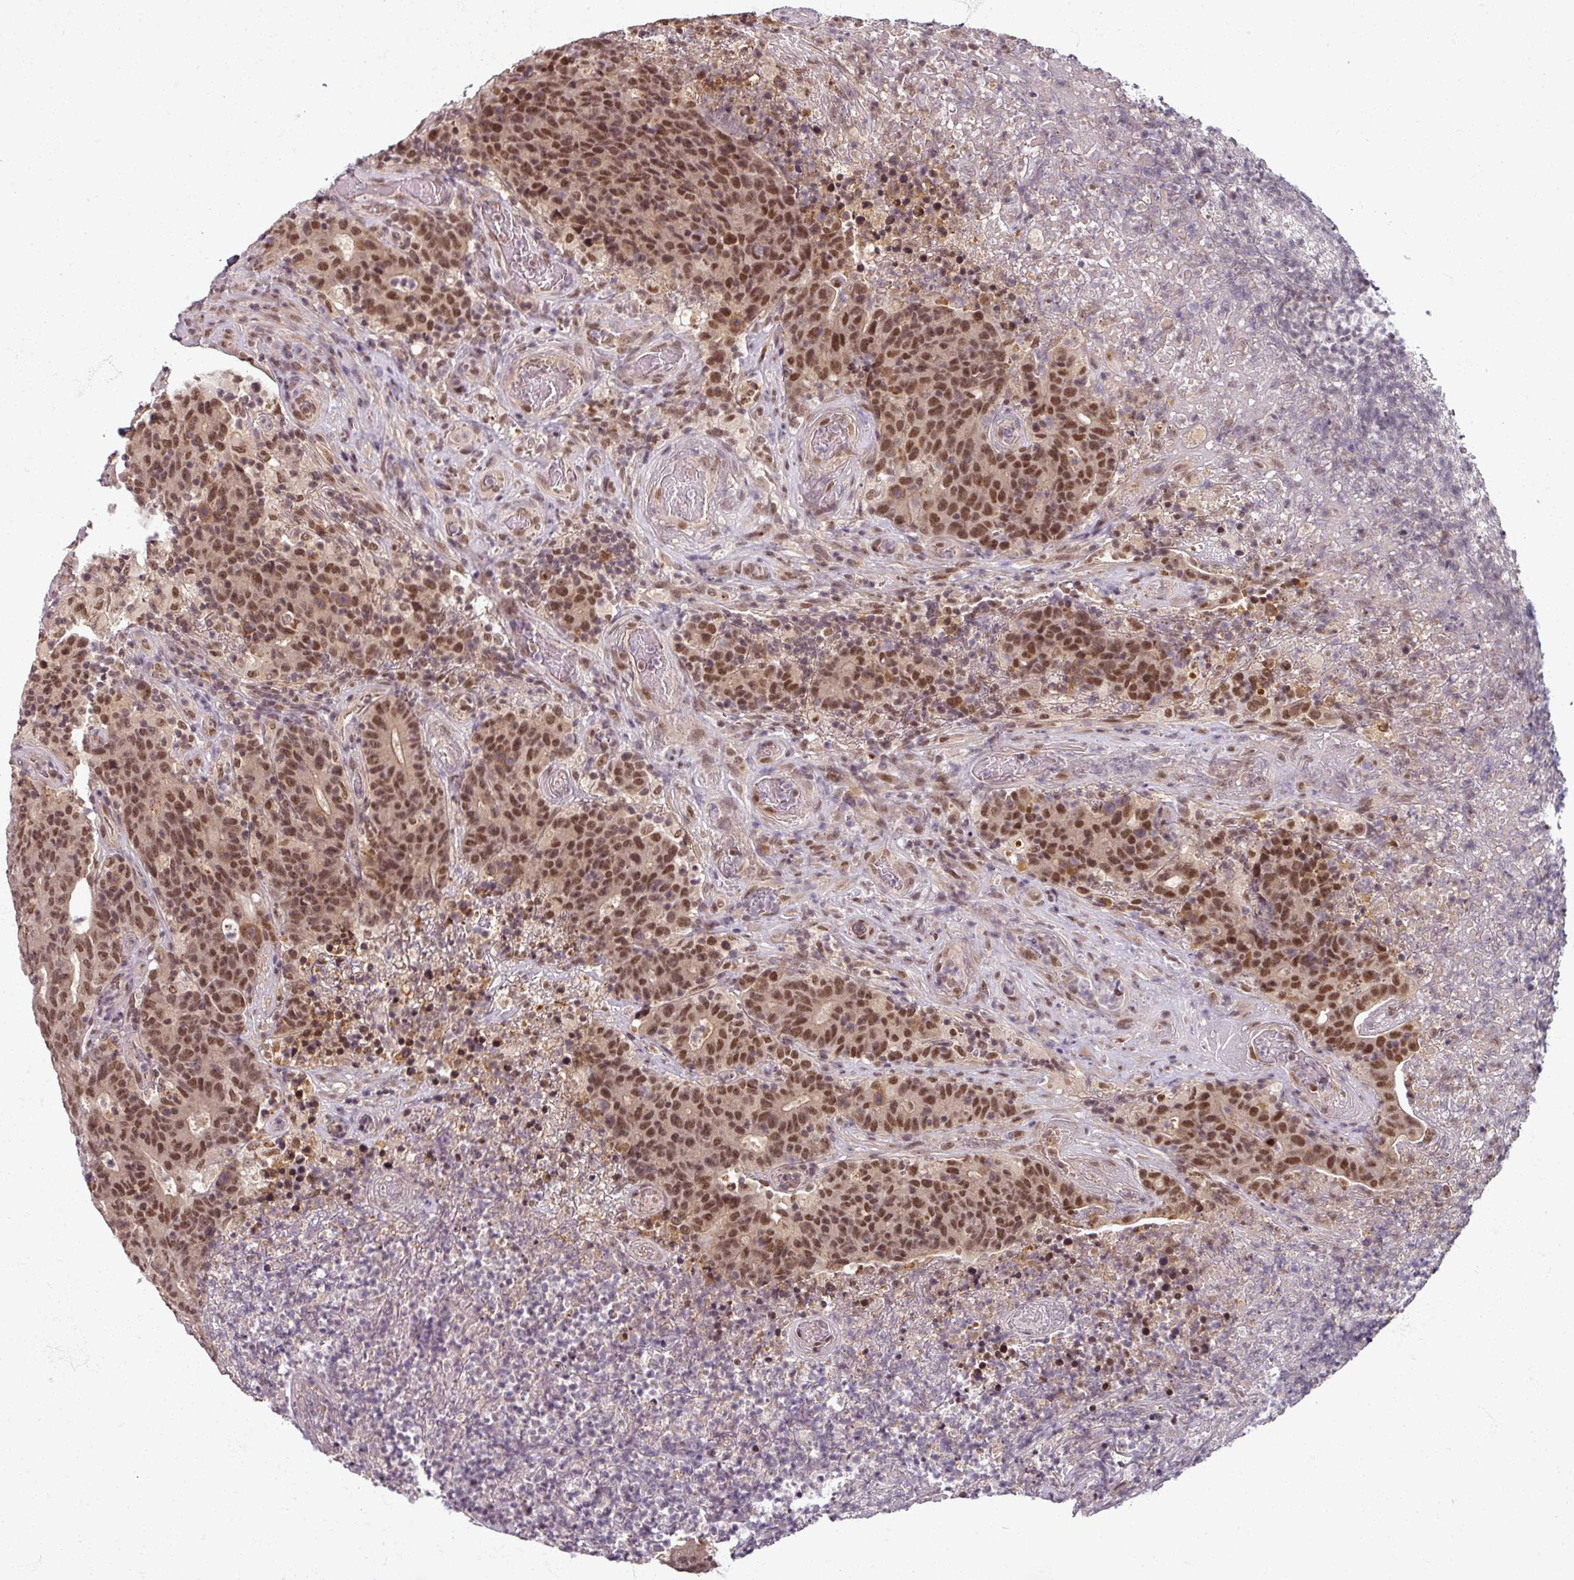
{"staining": {"intensity": "moderate", "quantity": ">75%", "location": "cytoplasmic/membranous,nuclear"}, "tissue": "colorectal cancer", "cell_type": "Tumor cells", "image_type": "cancer", "snomed": [{"axis": "morphology", "description": "Adenocarcinoma, NOS"}, {"axis": "topography", "description": "Colon"}], "caption": "Moderate cytoplasmic/membranous and nuclear staining is identified in approximately >75% of tumor cells in colorectal cancer (adenocarcinoma).", "gene": "POLR2G", "patient": {"sex": "female", "age": 75}}